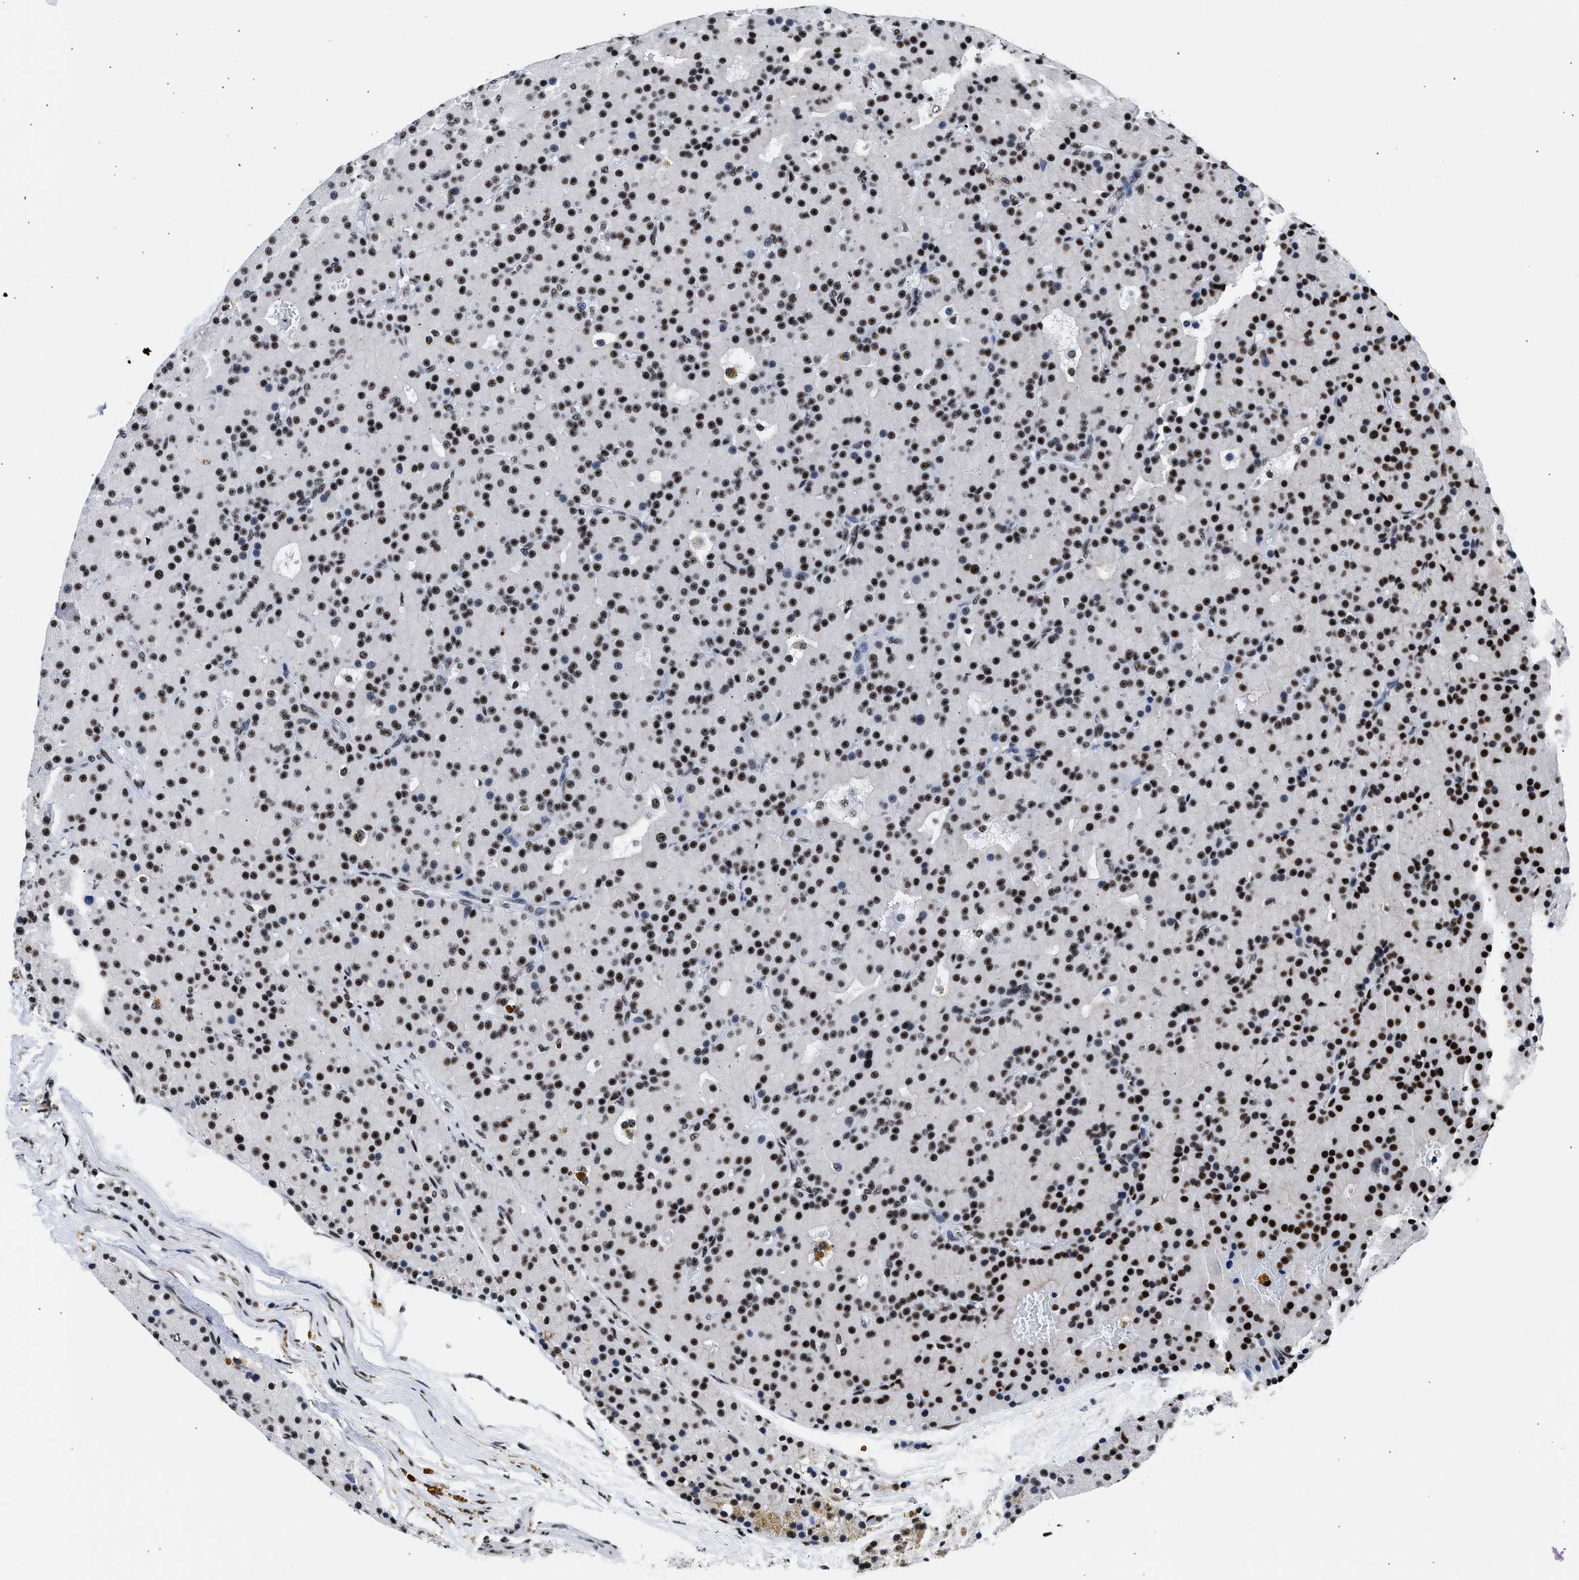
{"staining": {"intensity": "strong", "quantity": ">75%", "location": "nuclear"}, "tissue": "parathyroid gland", "cell_type": "Glandular cells", "image_type": "normal", "snomed": [{"axis": "morphology", "description": "Normal tissue, NOS"}, {"axis": "morphology", "description": "Adenoma, NOS"}, {"axis": "topography", "description": "Parathyroid gland"}], "caption": "A brown stain labels strong nuclear staining of a protein in glandular cells of benign parathyroid gland. (Brightfield microscopy of DAB IHC at high magnification).", "gene": "RBM8A", "patient": {"sex": "male", "age": 75}}